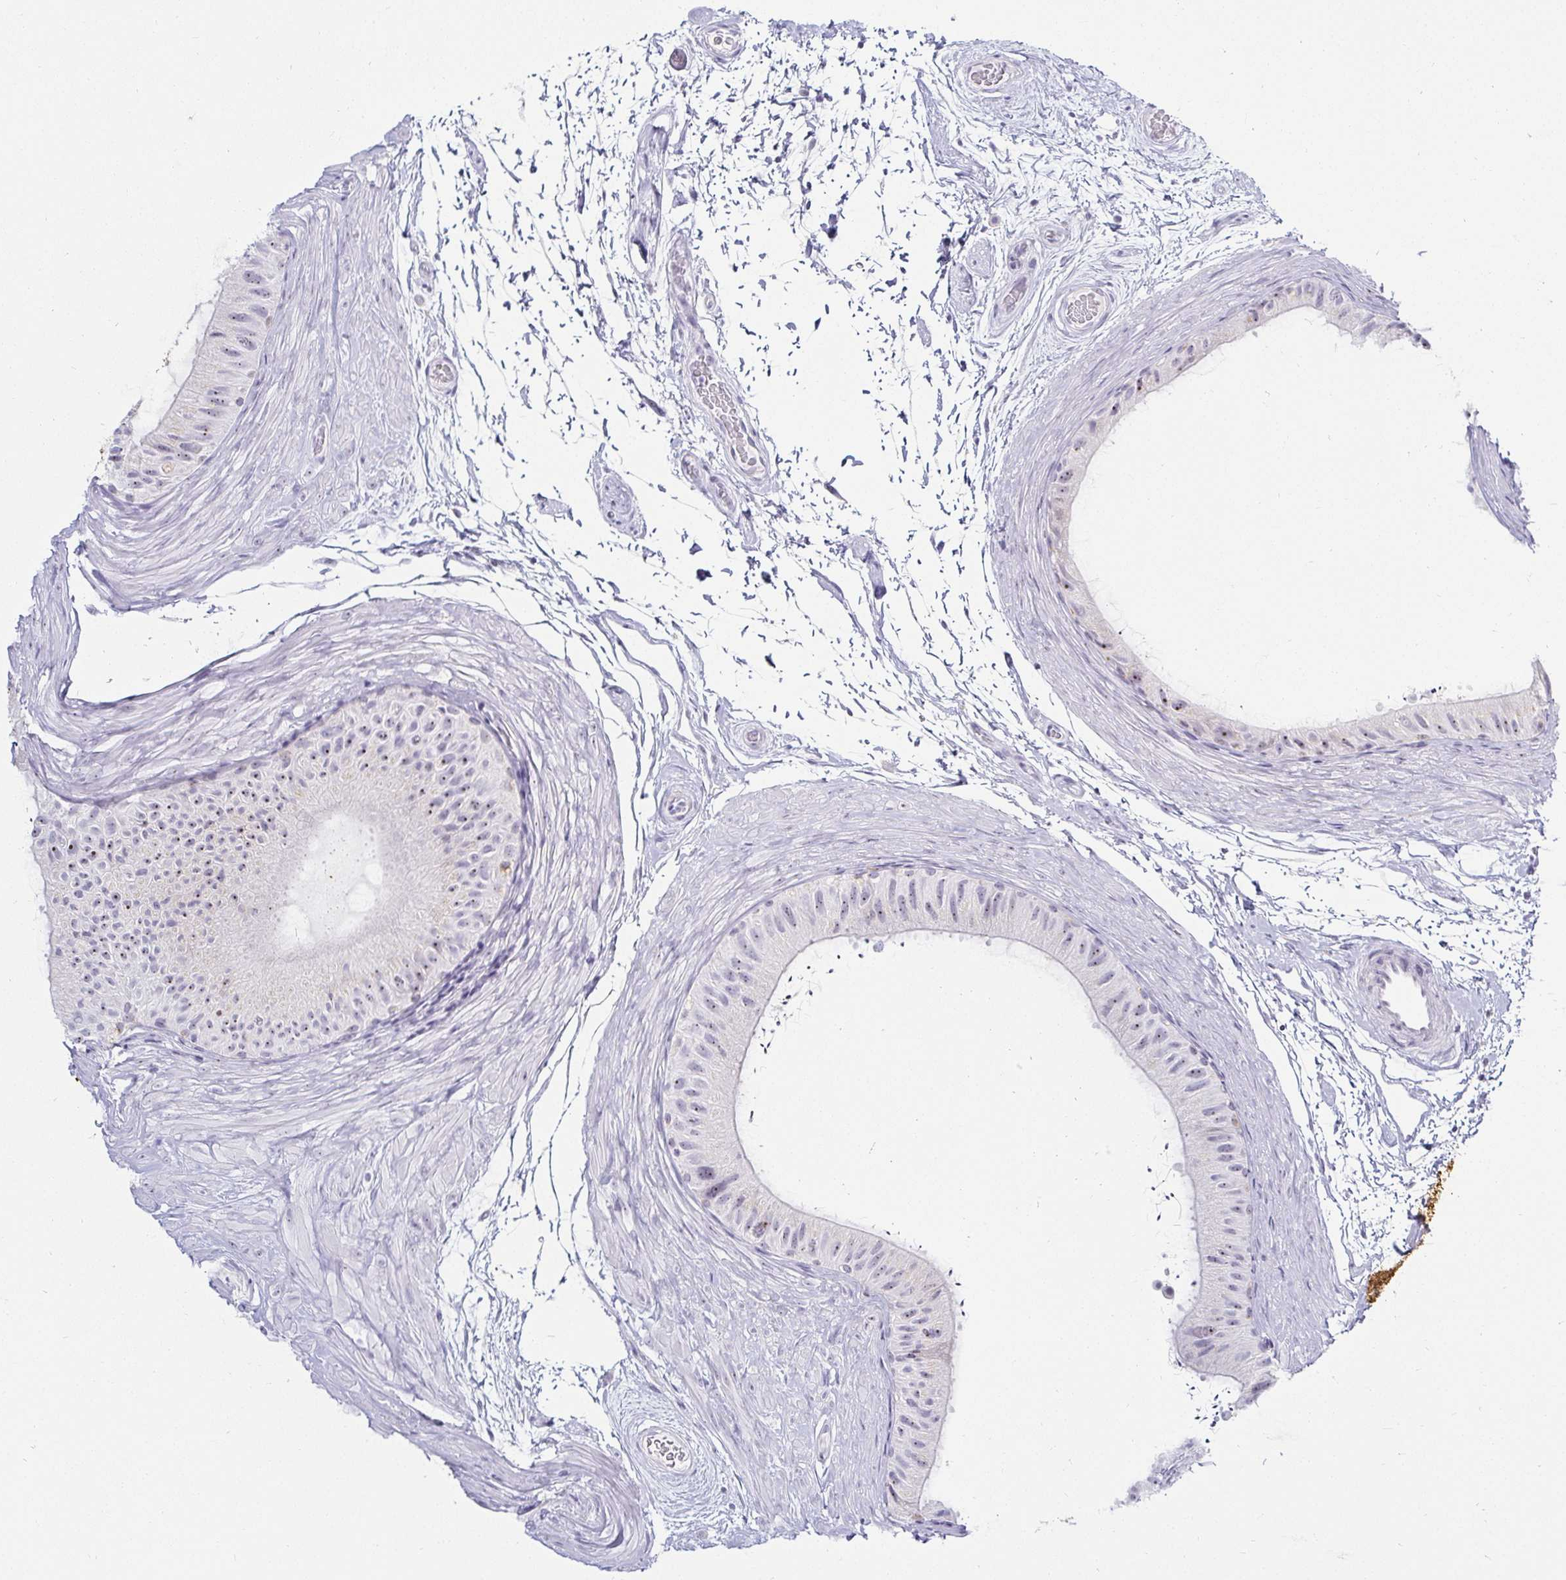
{"staining": {"intensity": "negative", "quantity": "none", "location": "none"}, "tissue": "epididymis", "cell_type": "Glandular cells", "image_type": "normal", "snomed": [{"axis": "morphology", "description": "Normal tissue, NOS"}, {"axis": "topography", "description": "Epididymis"}], "caption": "Immunohistochemistry of normal human epididymis displays no staining in glandular cells.", "gene": "ACAN", "patient": {"sex": "male", "age": 55}}